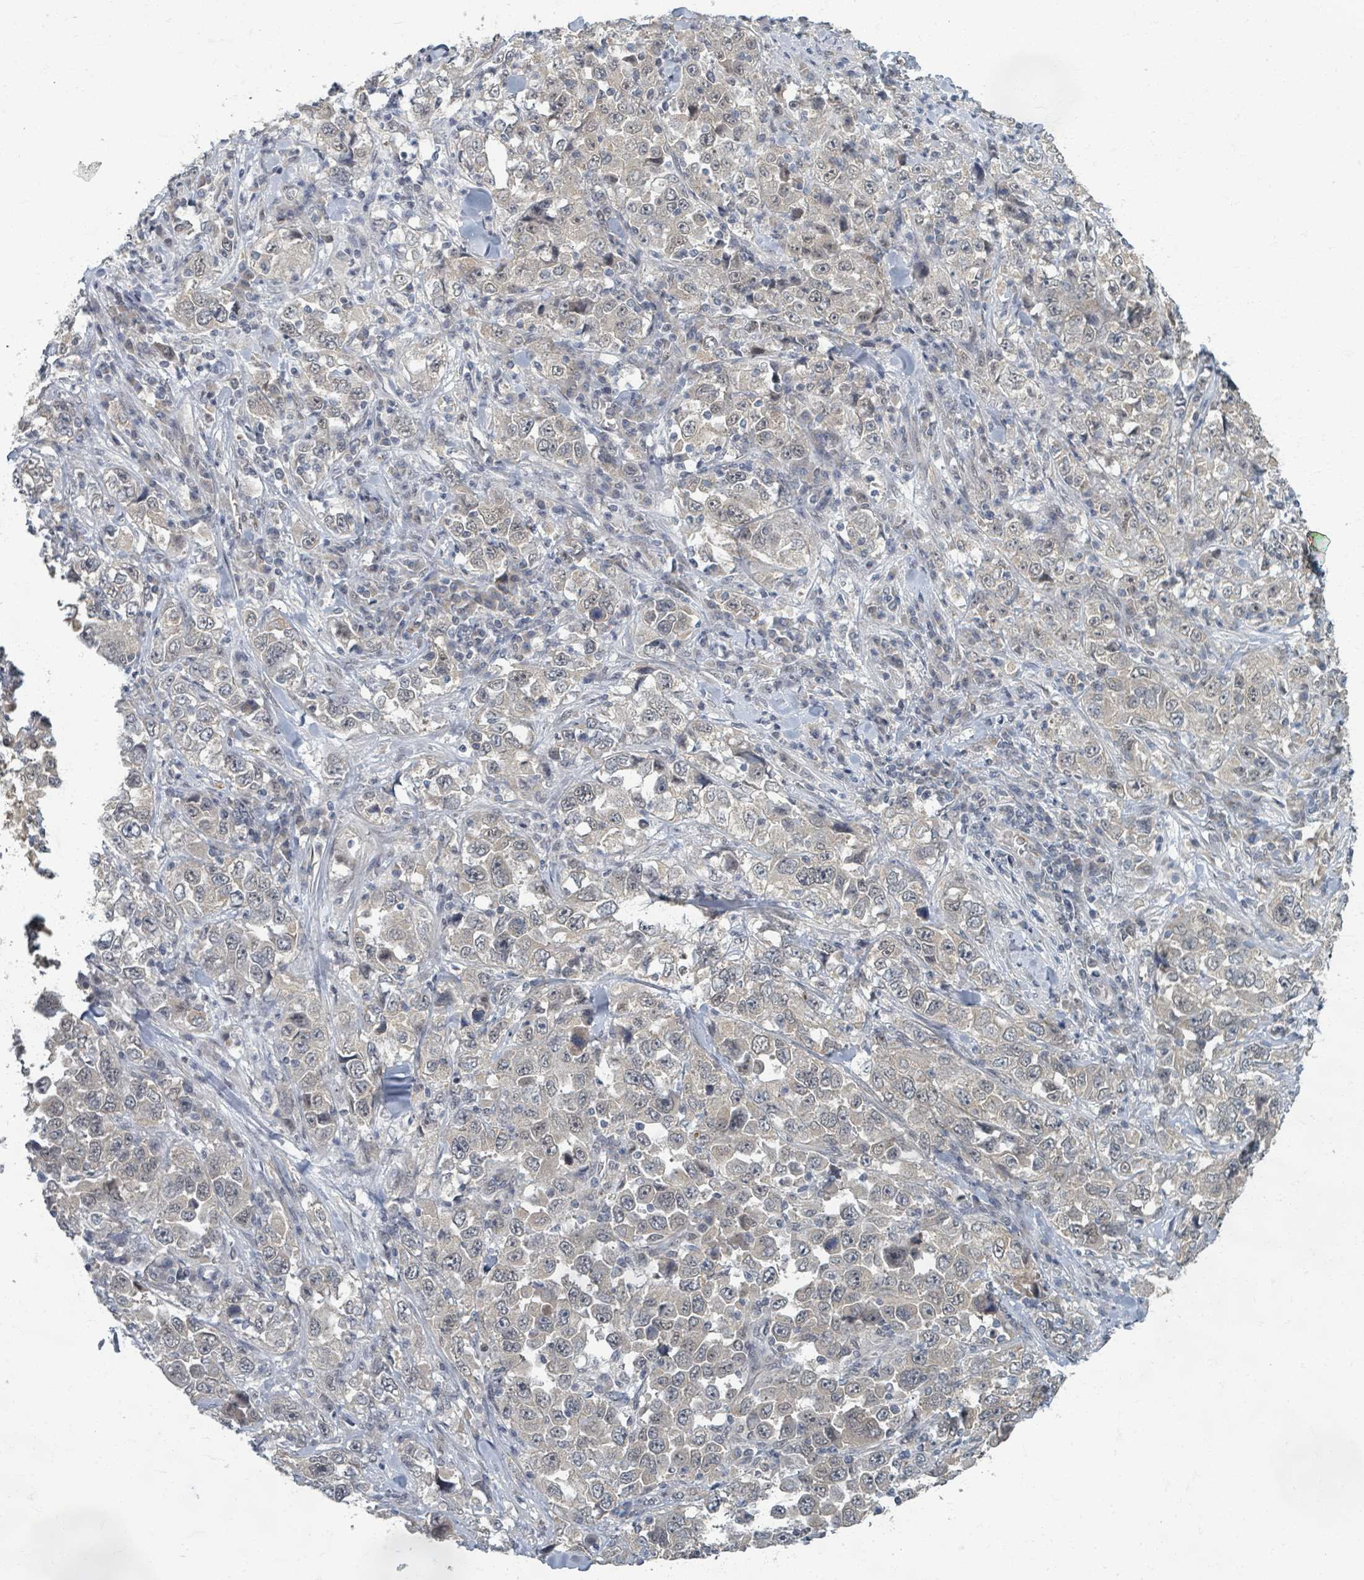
{"staining": {"intensity": "weak", "quantity": "25%-75%", "location": "nuclear"}, "tissue": "stomach cancer", "cell_type": "Tumor cells", "image_type": "cancer", "snomed": [{"axis": "morphology", "description": "Normal tissue, NOS"}, {"axis": "morphology", "description": "Adenocarcinoma, NOS"}, {"axis": "topography", "description": "Stomach, upper"}, {"axis": "topography", "description": "Stomach"}], "caption": "This image reveals immunohistochemistry staining of stomach cancer (adenocarcinoma), with low weak nuclear staining in about 25%-75% of tumor cells.", "gene": "INTS15", "patient": {"sex": "male", "age": 59}}